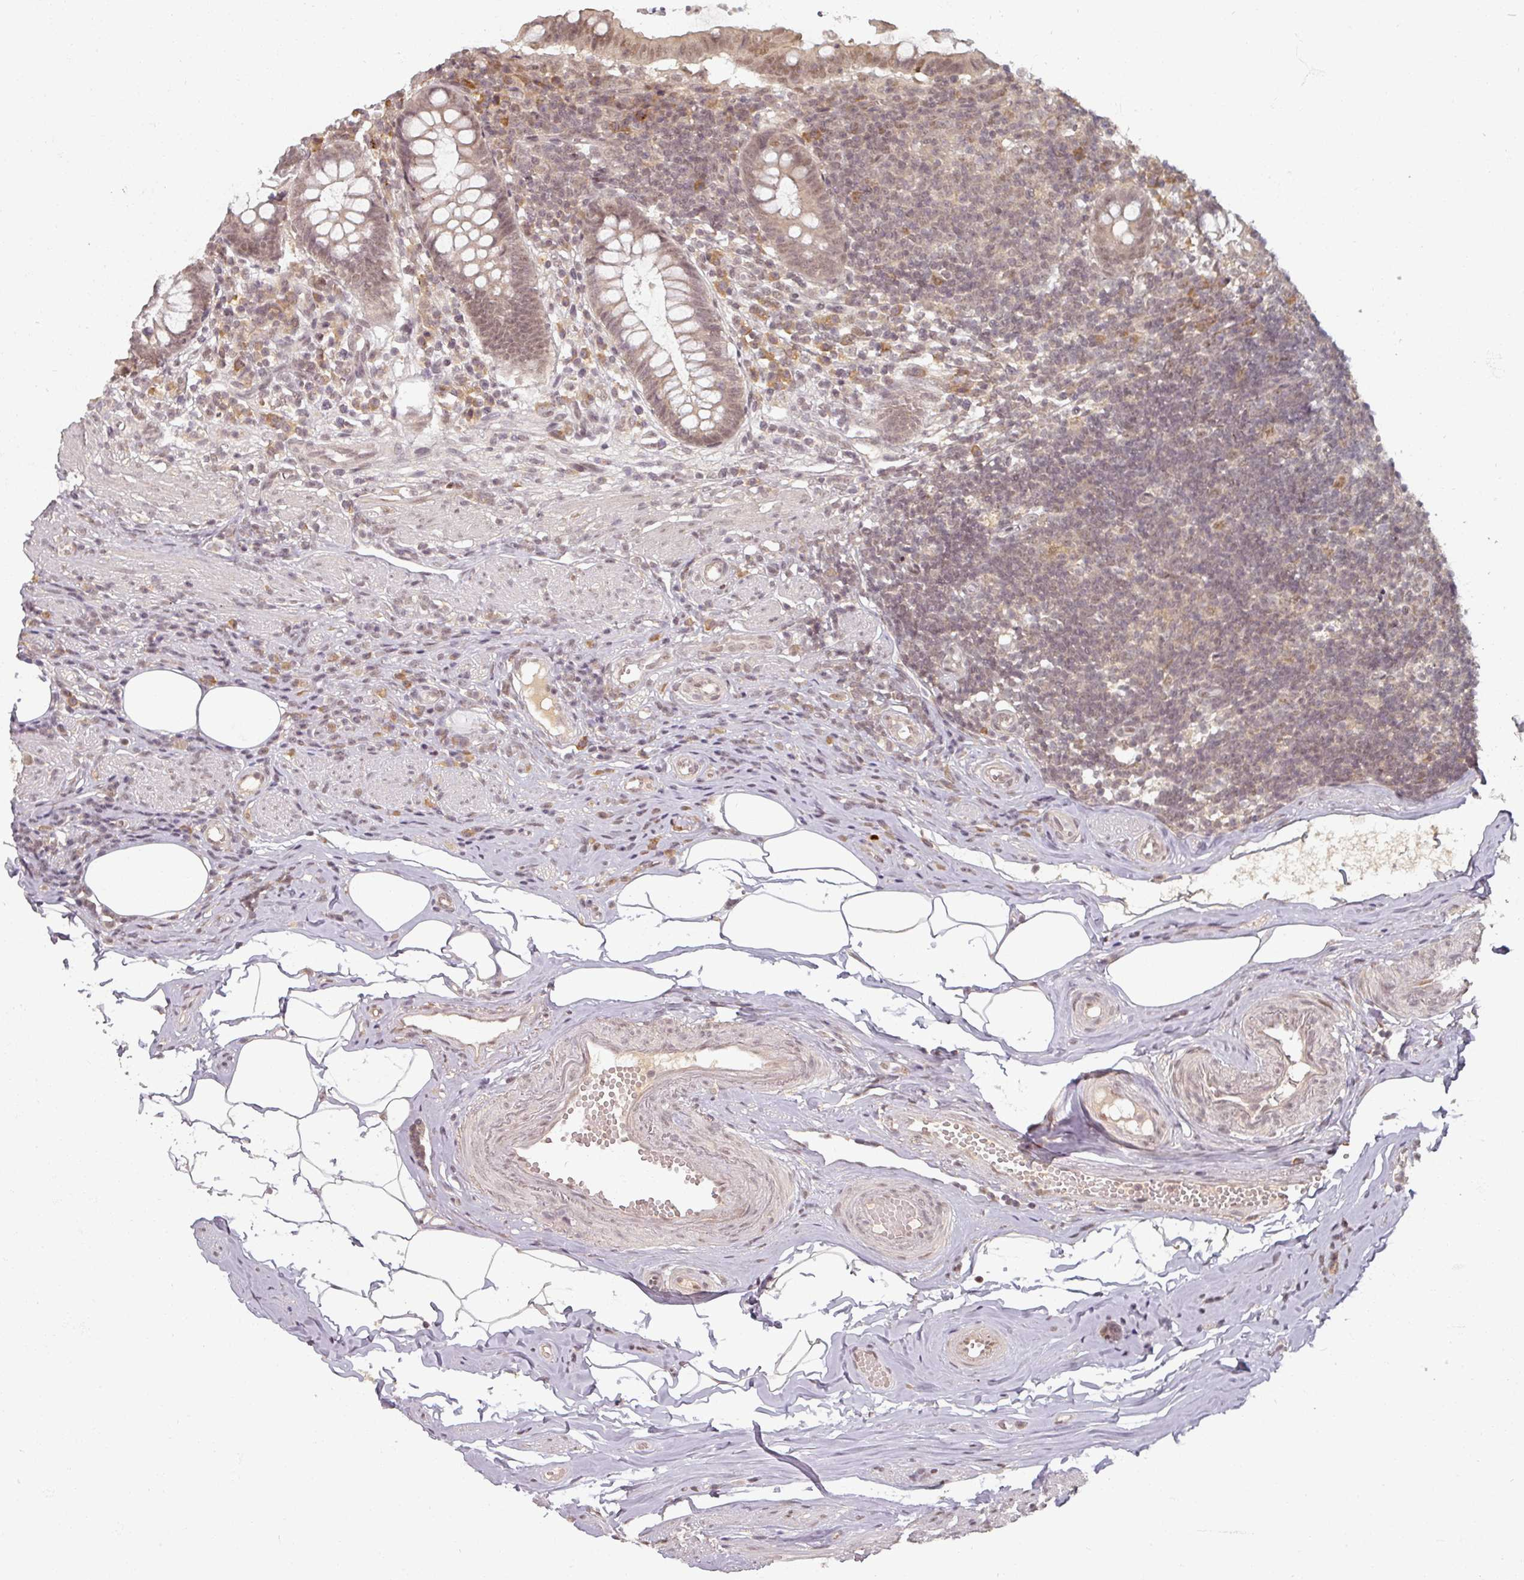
{"staining": {"intensity": "weak", "quantity": "<25%", "location": "cytoplasmic/membranous,nuclear"}, "tissue": "appendix", "cell_type": "Glandular cells", "image_type": "normal", "snomed": [{"axis": "morphology", "description": "Normal tissue, NOS"}, {"axis": "topography", "description": "Appendix"}], "caption": "Immunohistochemistry (IHC) of unremarkable appendix demonstrates no positivity in glandular cells.", "gene": "POLR2G", "patient": {"sex": "female", "age": 56}}